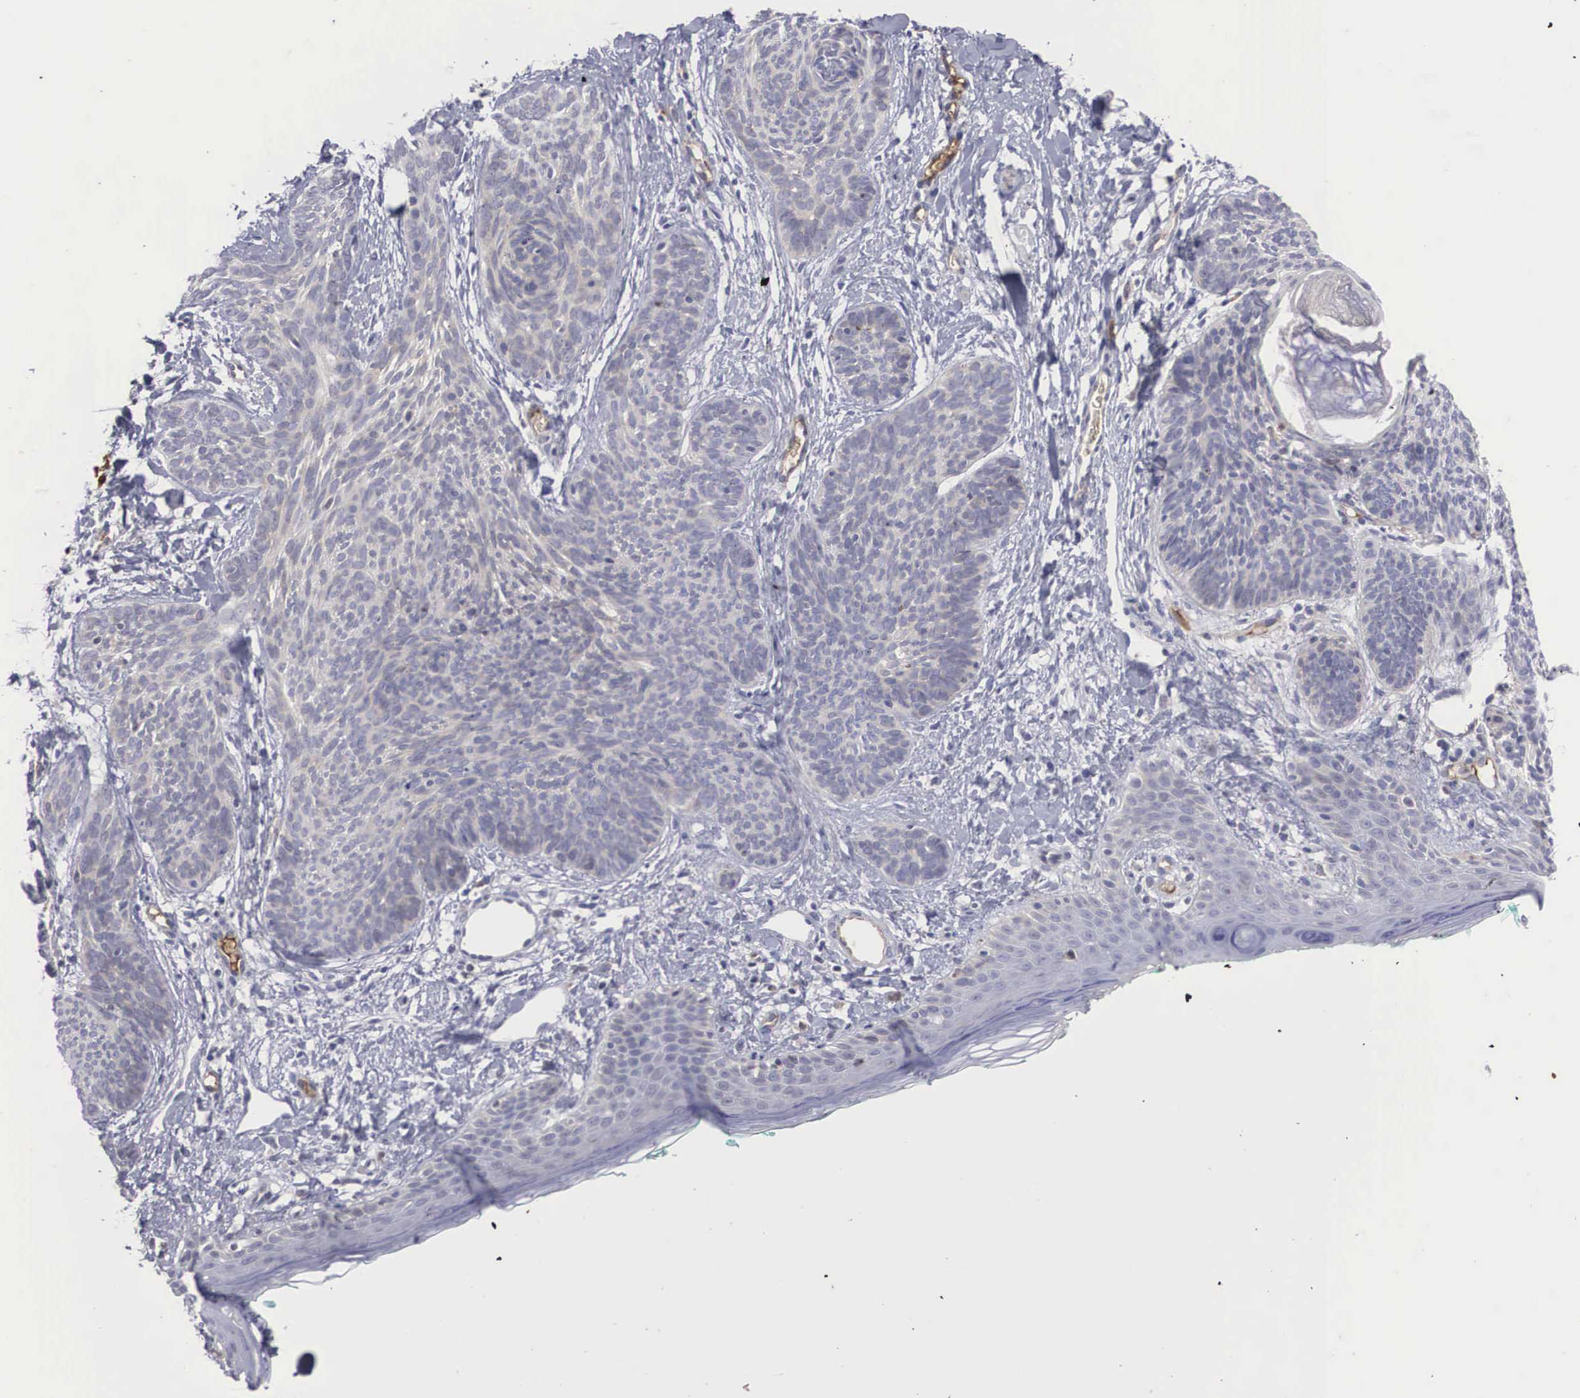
{"staining": {"intensity": "weak", "quantity": "<25%", "location": "cytoplasmic/membranous"}, "tissue": "skin cancer", "cell_type": "Tumor cells", "image_type": "cancer", "snomed": [{"axis": "morphology", "description": "Basal cell carcinoma"}, {"axis": "topography", "description": "Skin"}], "caption": "Human skin cancer (basal cell carcinoma) stained for a protein using immunohistochemistry (IHC) demonstrates no positivity in tumor cells.", "gene": "RBPJ", "patient": {"sex": "female", "age": 81}}